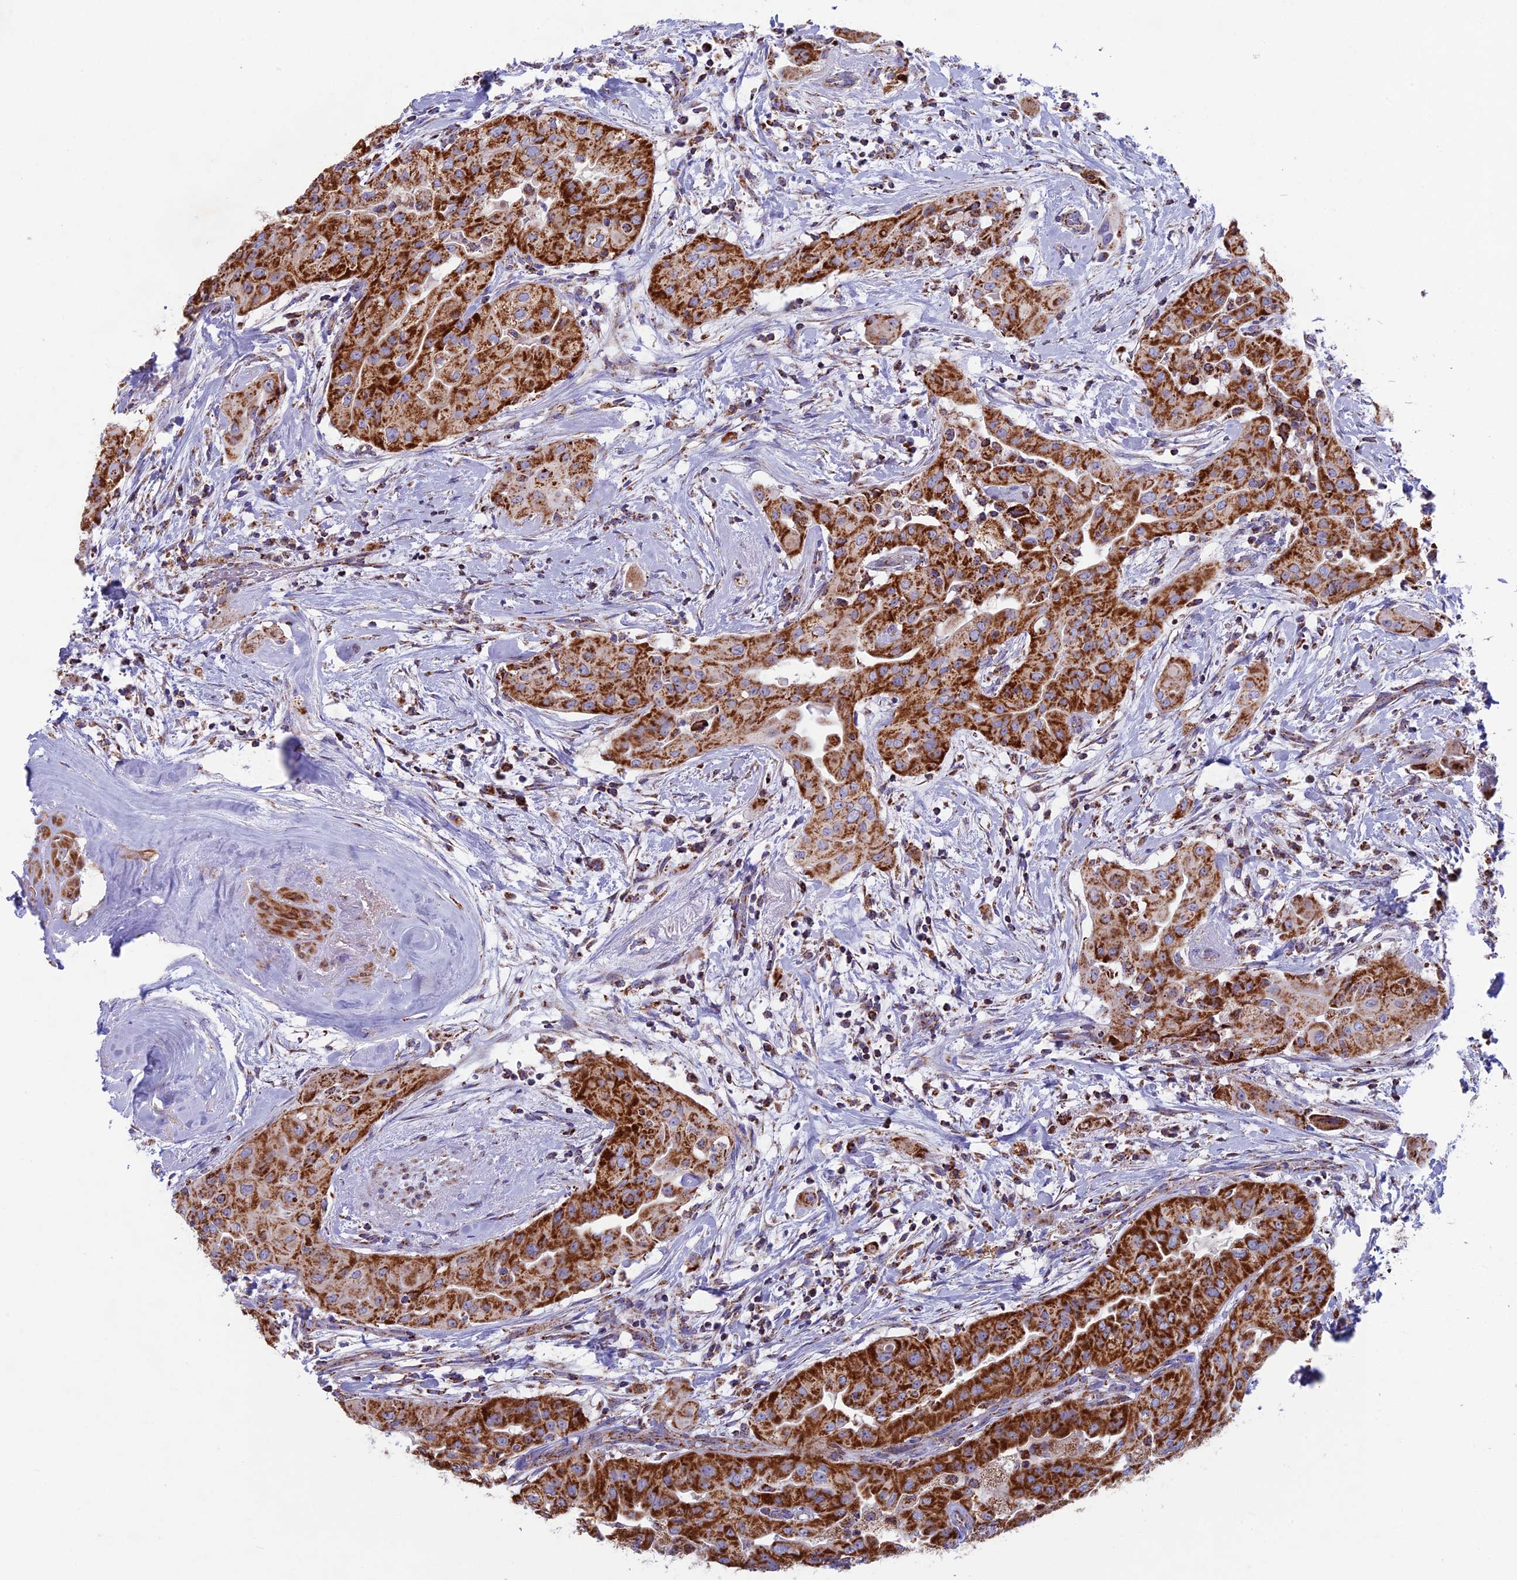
{"staining": {"intensity": "strong", "quantity": ">75%", "location": "cytoplasmic/membranous"}, "tissue": "thyroid cancer", "cell_type": "Tumor cells", "image_type": "cancer", "snomed": [{"axis": "morphology", "description": "Papillary adenocarcinoma, NOS"}, {"axis": "topography", "description": "Thyroid gland"}], "caption": "Immunohistochemical staining of thyroid cancer (papillary adenocarcinoma) reveals strong cytoplasmic/membranous protein expression in about >75% of tumor cells. Using DAB (3,3'-diaminobenzidine) (brown) and hematoxylin (blue) stains, captured at high magnification using brightfield microscopy.", "gene": "CS", "patient": {"sex": "female", "age": 59}}